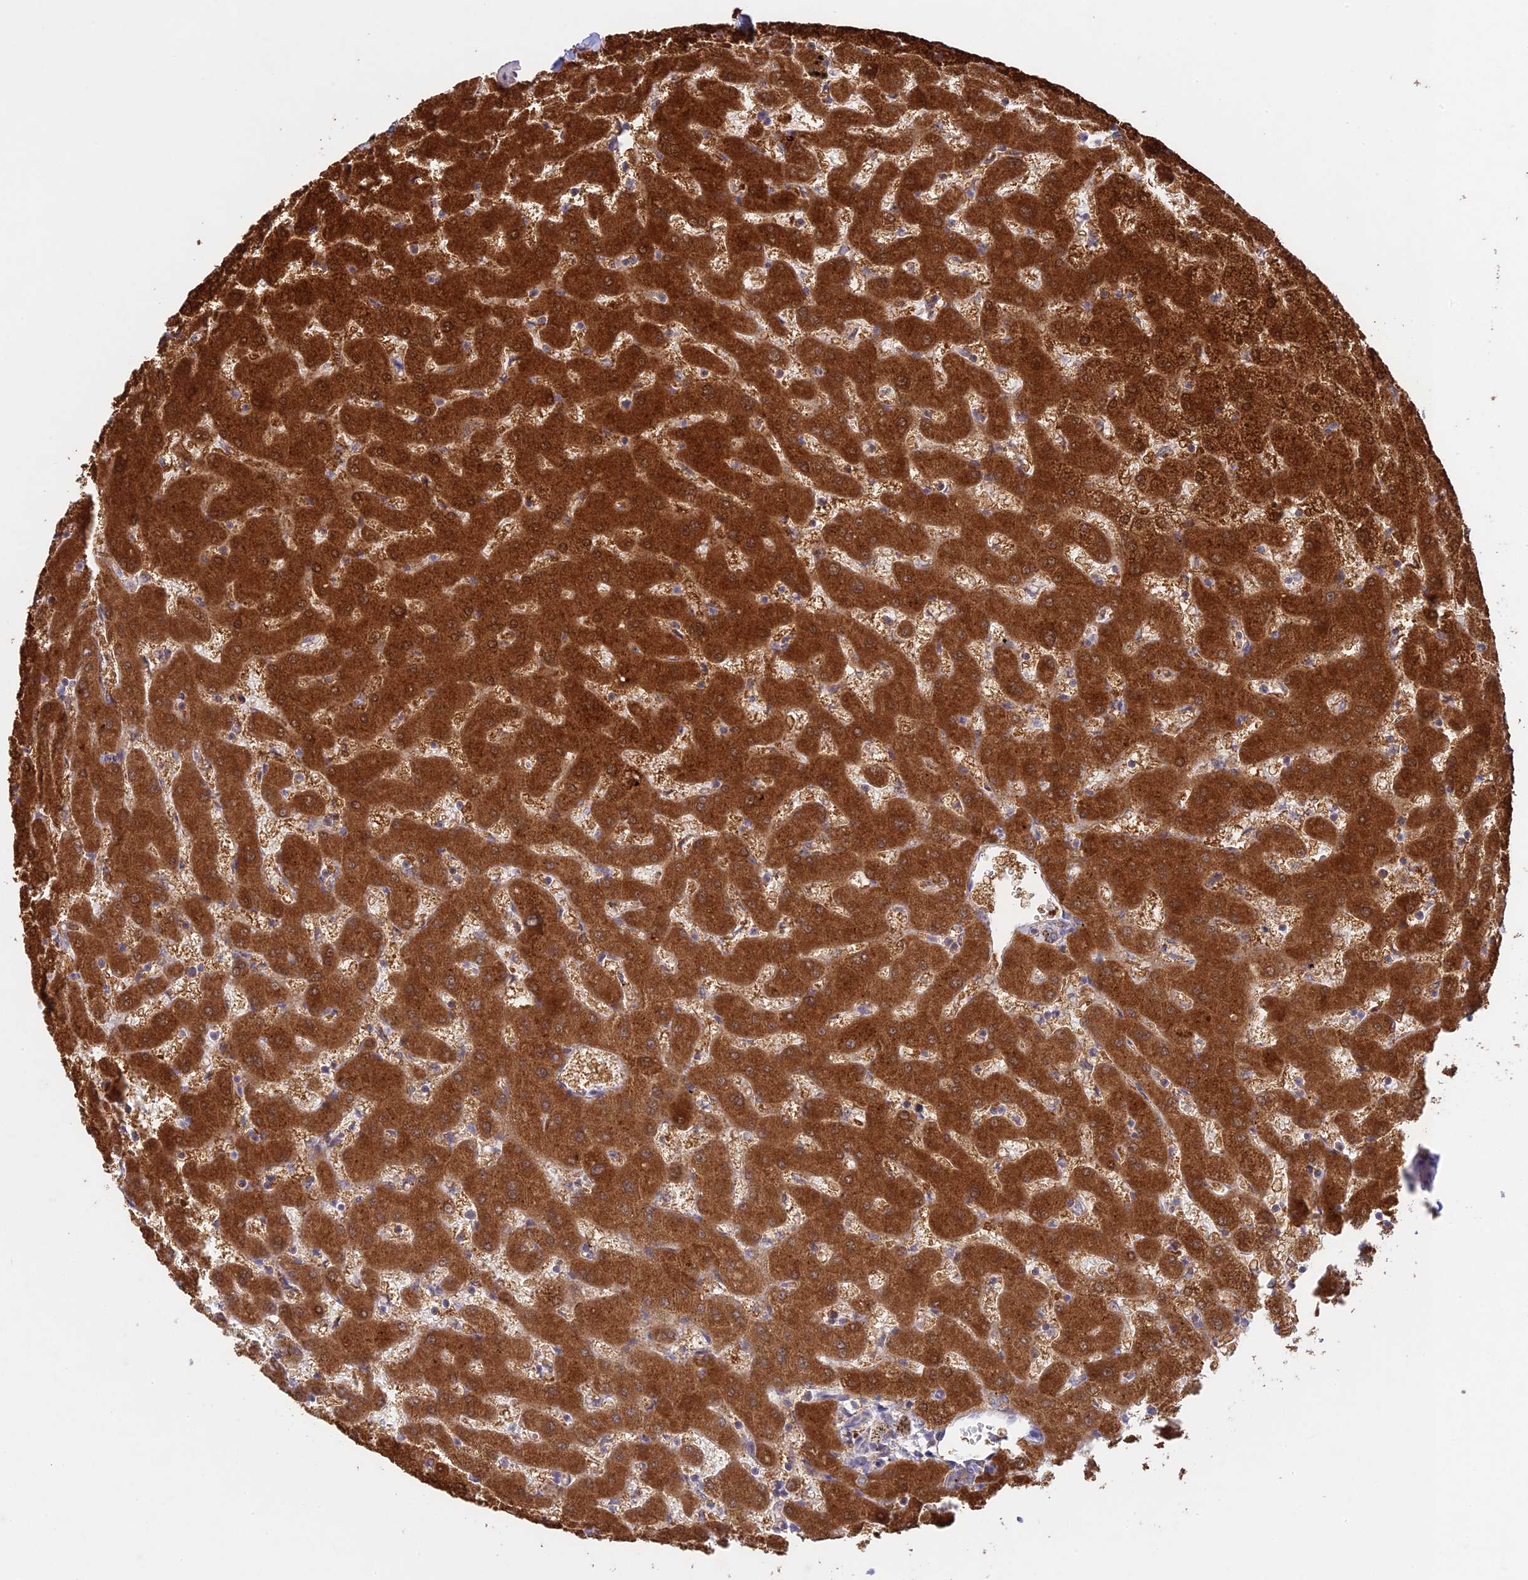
{"staining": {"intensity": "weak", "quantity": ">75%", "location": "cytoplasmic/membranous"}, "tissue": "liver", "cell_type": "Cholangiocytes", "image_type": "normal", "snomed": [{"axis": "morphology", "description": "Normal tissue, NOS"}, {"axis": "topography", "description": "Liver"}], "caption": "About >75% of cholangiocytes in normal liver display weak cytoplasmic/membranous protein positivity as visualized by brown immunohistochemical staining.", "gene": "INCA1", "patient": {"sex": "female", "age": 63}}